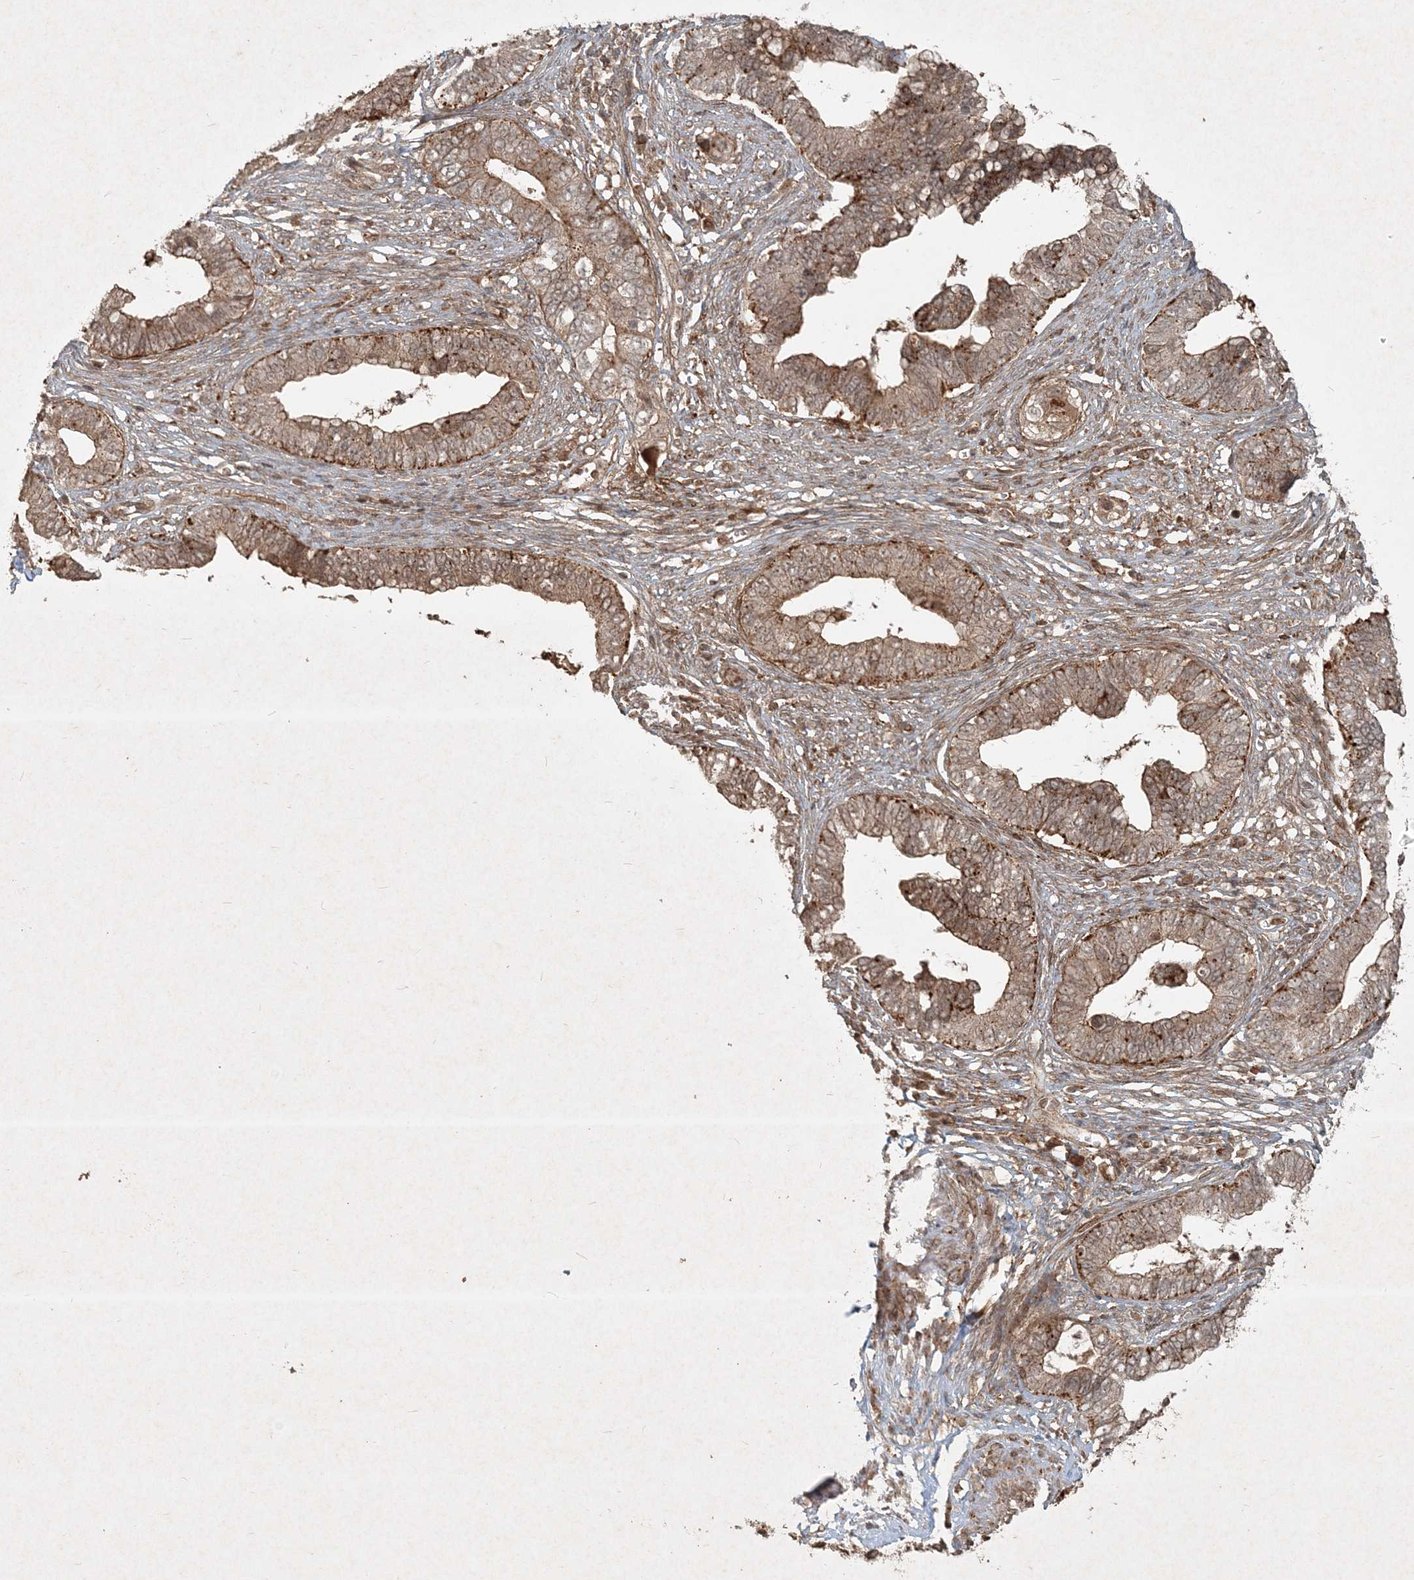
{"staining": {"intensity": "moderate", "quantity": ">75%", "location": "cytoplasmic/membranous"}, "tissue": "cervical cancer", "cell_type": "Tumor cells", "image_type": "cancer", "snomed": [{"axis": "morphology", "description": "Adenocarcinoma, NOS"}, {"axis": "topography", "description": "Cervix"}], "caption": "IHC staining of adenocarcinoma (cervical), which displays medium levels of moderate cytoplasmic/membranous positivity in approximately >75% of tumor cells indicating moderate cytoplasmic/membranous protein expression. The staining was performed using DAB (brown) for protein detection and nuclei were counterstained in hematoxylin (blue).", "gene": "NARS1", "patient": {"sex": "female", "age": 44}}